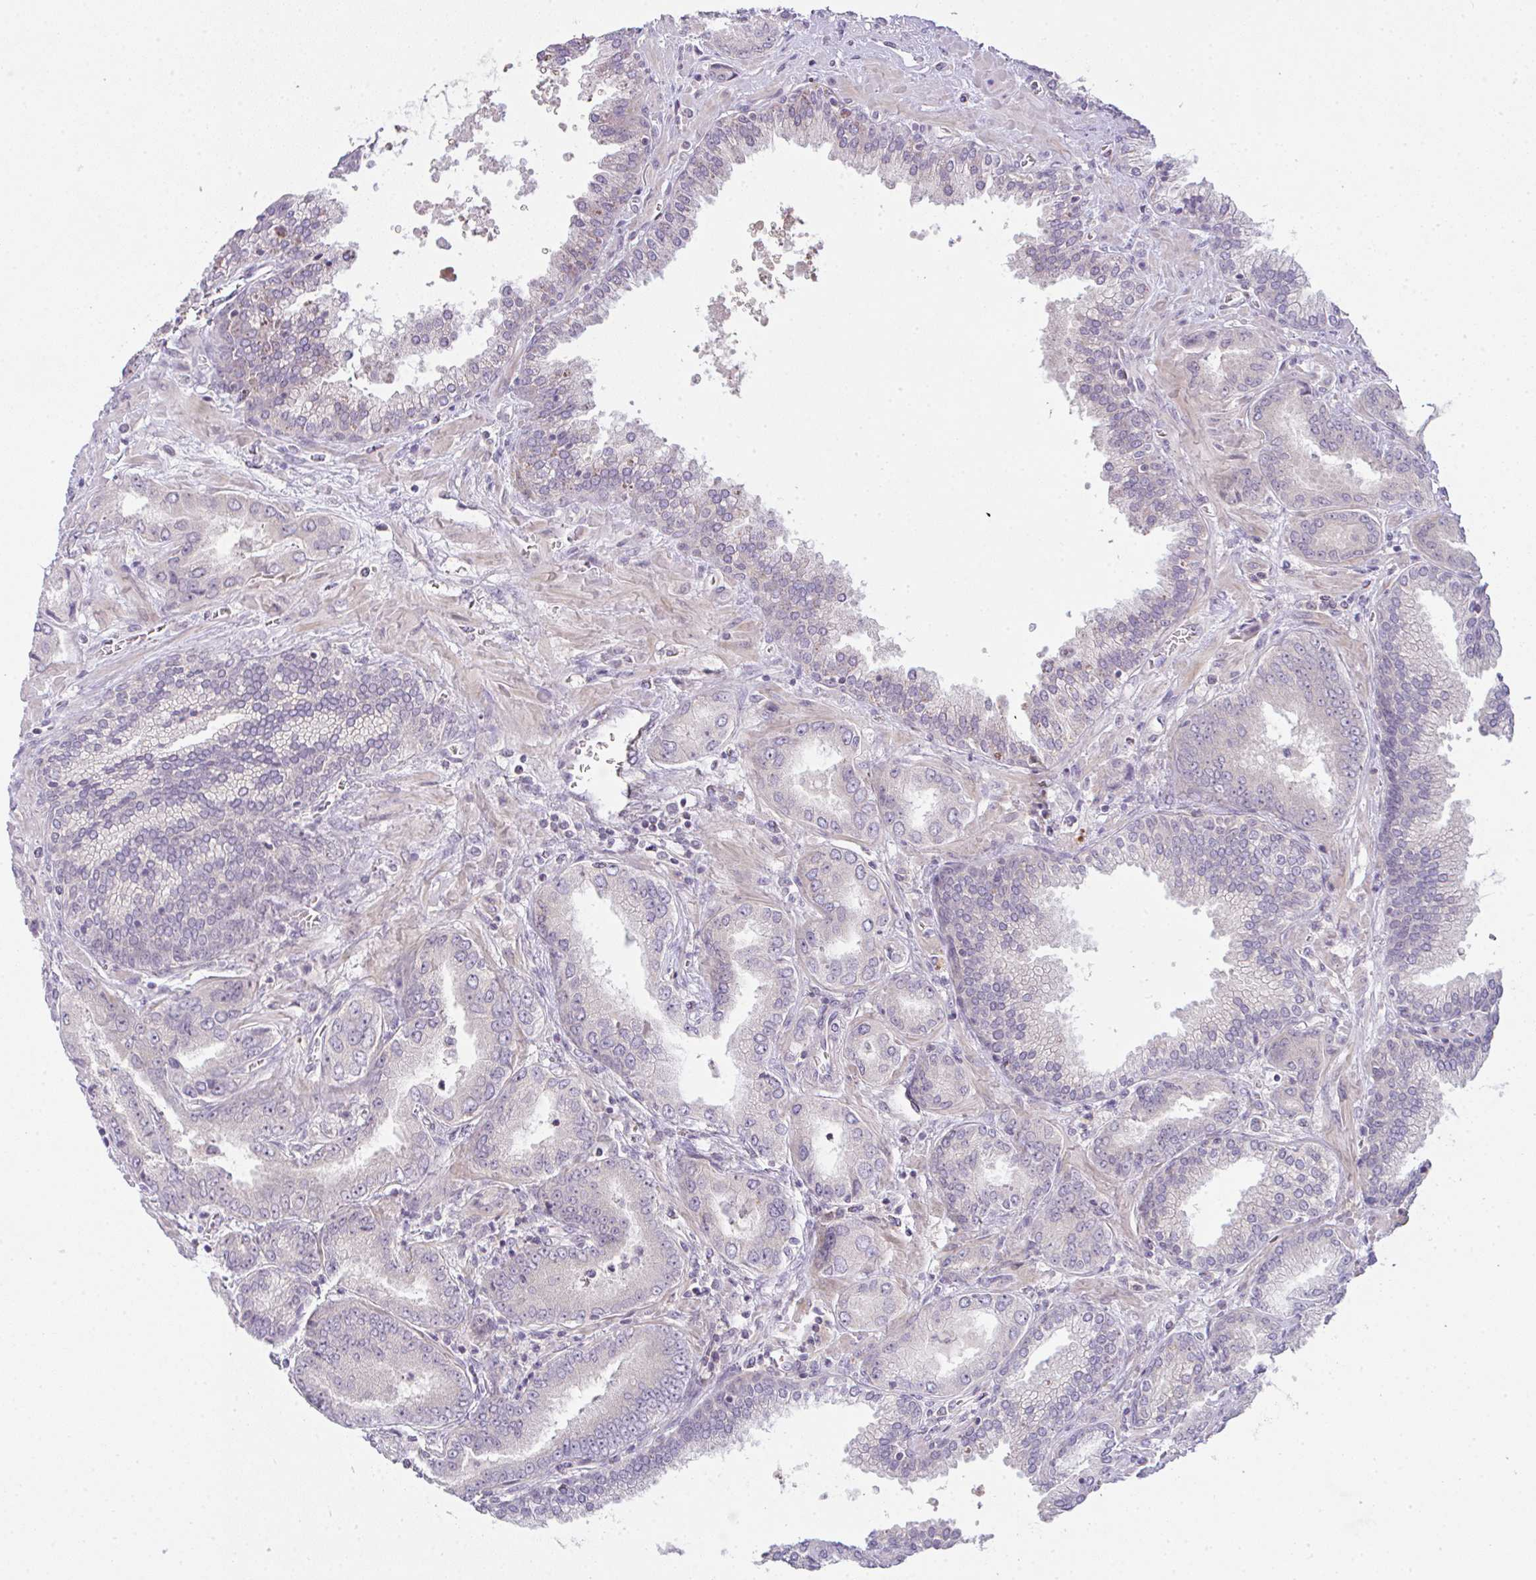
{"staining": {"intensity": "negative", "quantity": "none", "location": "none"}, "tissue": "prostate cancer", "cell_type": "Tumor cells", "image_type": "cancer", "snomed": [{"axis": "morphology", "description": "Adenocarcinoma, High grade"}, {"axis": "topography", "description": "Prostate"}], "caption": "This is an immunohistochemistry (IHC) image of high-grade adenocarcinoma (prostate). There is no positivity in tumor cells.", "gene": "CSE1L", "patient": {"sex": "male", "age": 72}}